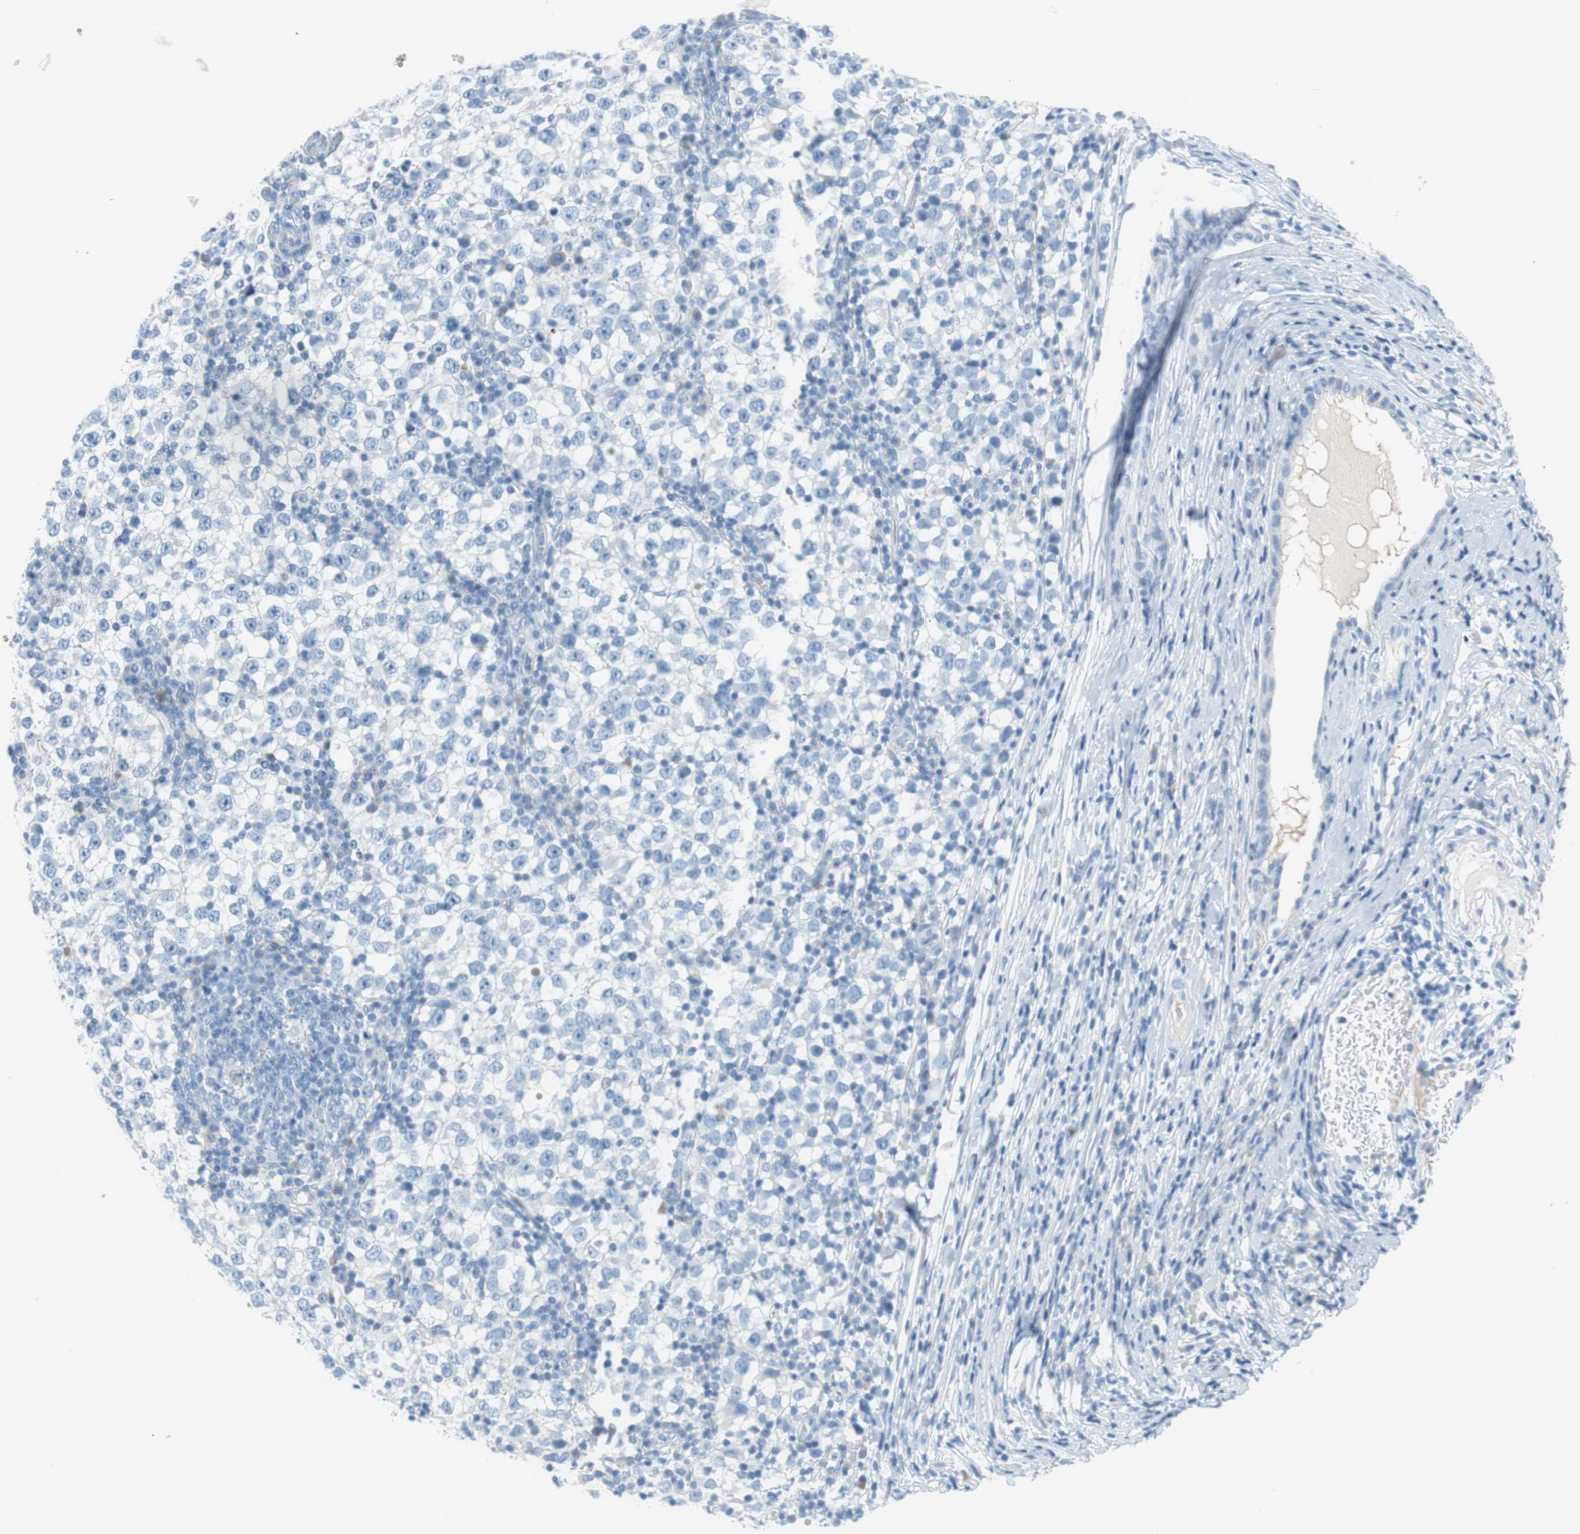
{"staining": {"intensity": "negative", "quantity": "none", "location": "none"}, "tissue": "testis cancer", "cell_type": "Tumor cells", "image_type": "cancer", "snomed": [{"axis": "morphology", "description": "Seminoma, NOS"}, {"axis": "topography", "description": "Testis"}], "caption": "The immunohistochemistry (IHC) photomicrograph has no significant expression in tumor cells of testis cancer (seminoma) tissue.", "gene": "MYH1", "patient": {"sex": "male", "age": 65}}